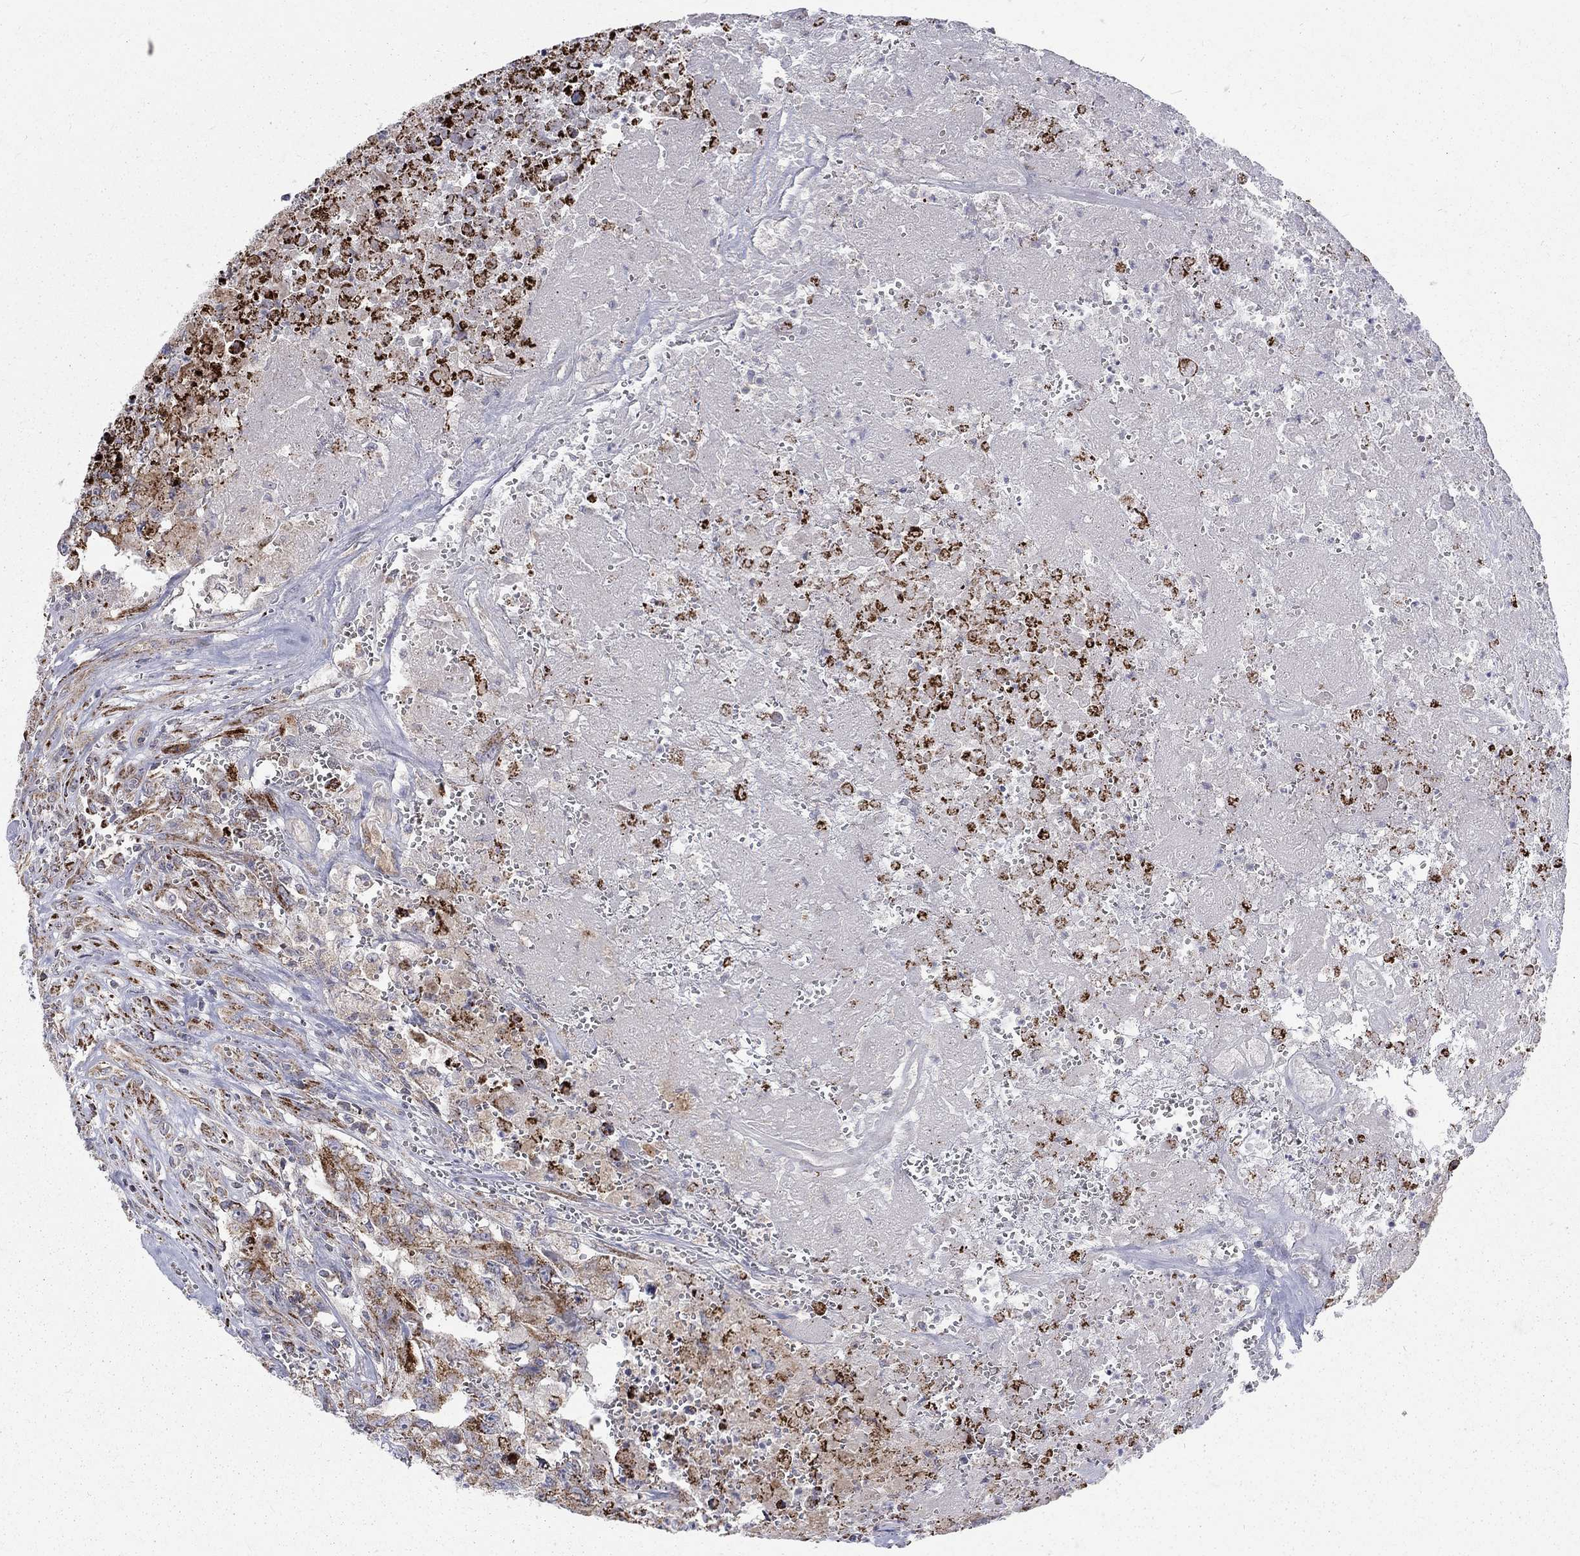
{"staining": {"intensity": "strong", "quantity": "25%-75%", "location": "cytoplasmic/membranous"}, "tissue": "testis cancer", "cell_type": "Tumor cells", "image_type": "cancer", "snomed": [{"axis": "morphology", "description": "Carcinoma, Embryonal, NOS"}, {"axis": "topography", "description": "Testis"}], "caption": "Tumor cells demonstrate strong cytoplasmic/membranous expression in approximately 25%-75% of cells in testis embryonal carcinoma.", "gene": "ALDH1B1", "patient": {"sex": "male", "age": 24}}